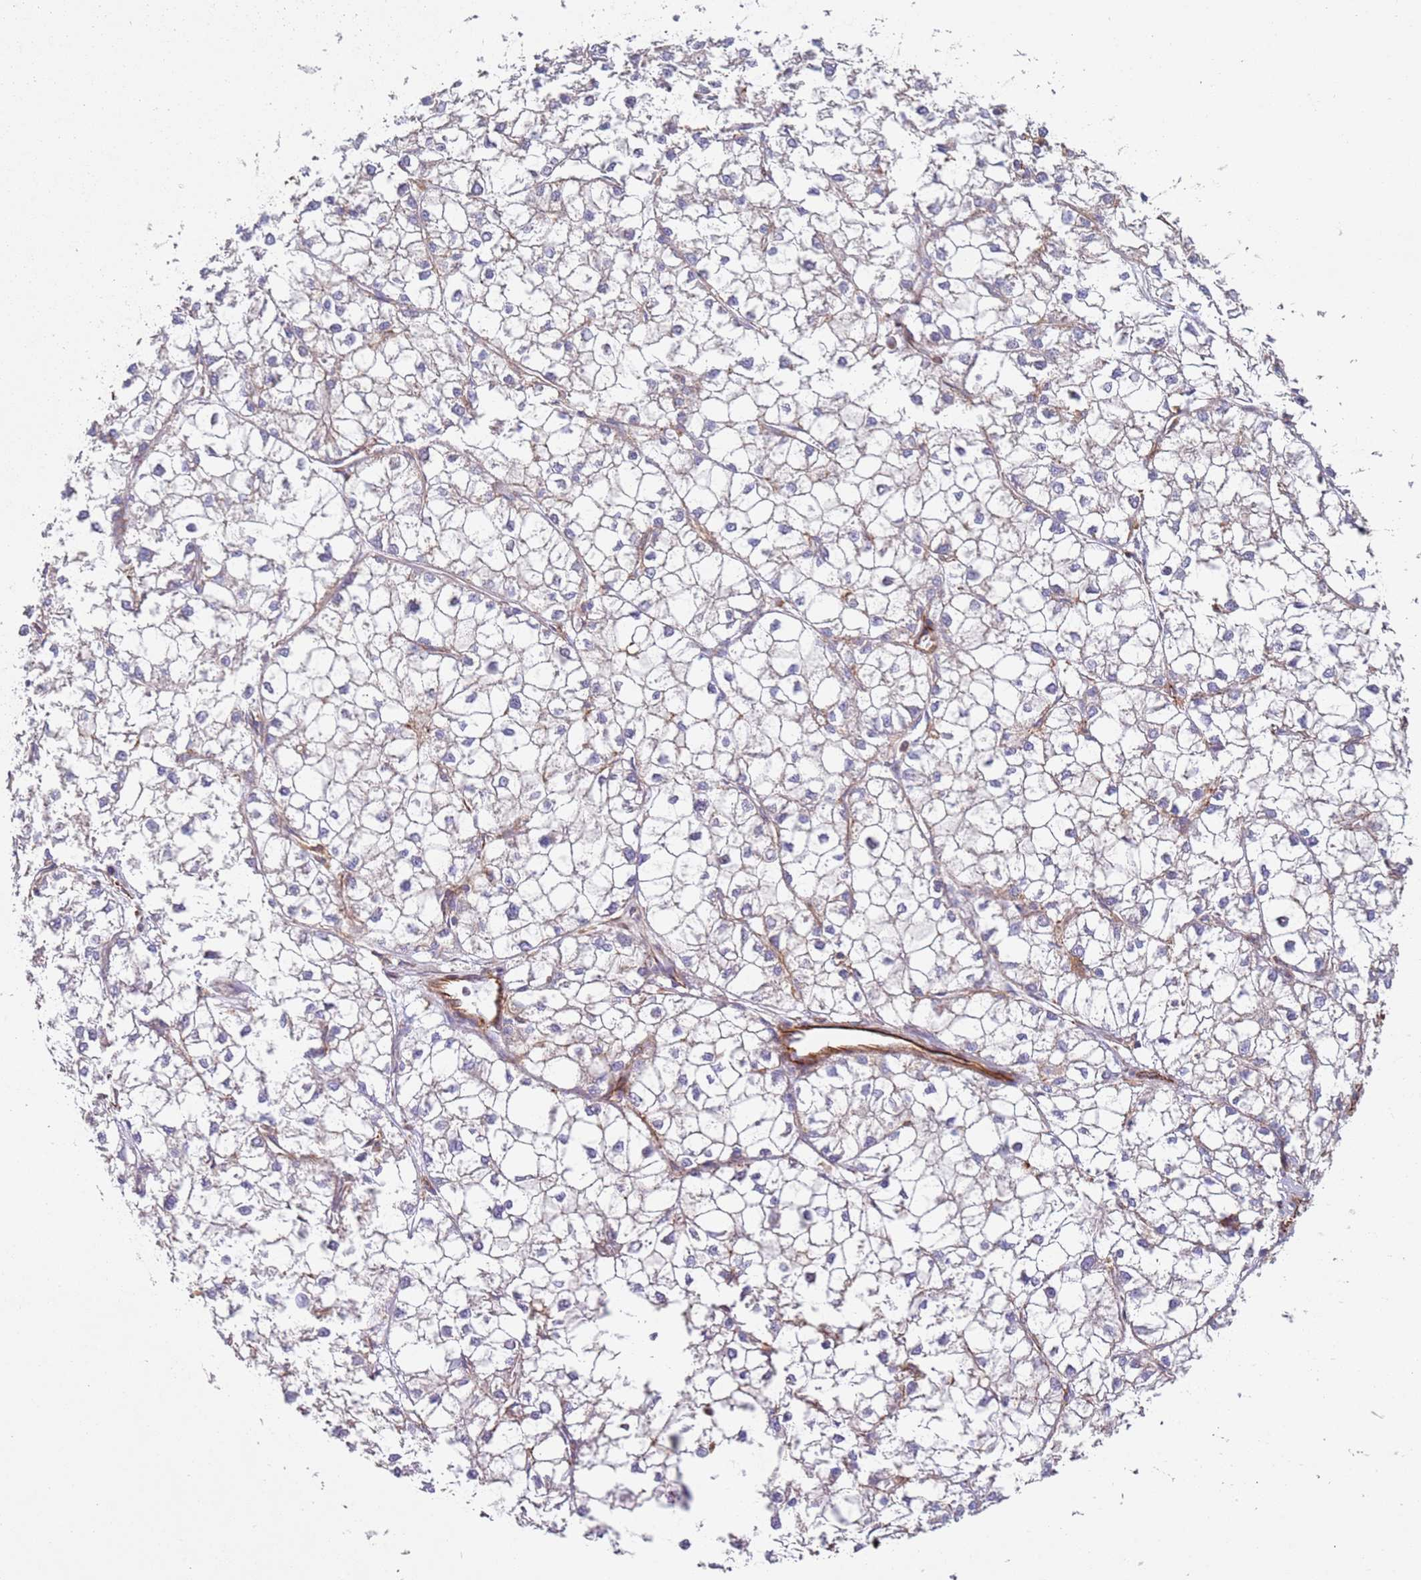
{"staining": {"intensity": "negative", "quantity": "none", "location": "none"}, "tissue": "liver cancer", "cell_type": "Tumor cells", "image_type": "cancer", "snomed": [{"axis": "morphology", "description": "Carcinoma, Hepatocellular, NOS"}, {"axis": "topography", "description": "Liver"}], "caption": "Immunohistochemistry histopathology image of neoplastic tissue: human liver hepatocellular carcinoma stained with DAB shows no significant protein expression in tumor cells.", "gene": "SNAPIN", "patient": {"sex": "female", "age": 43}}